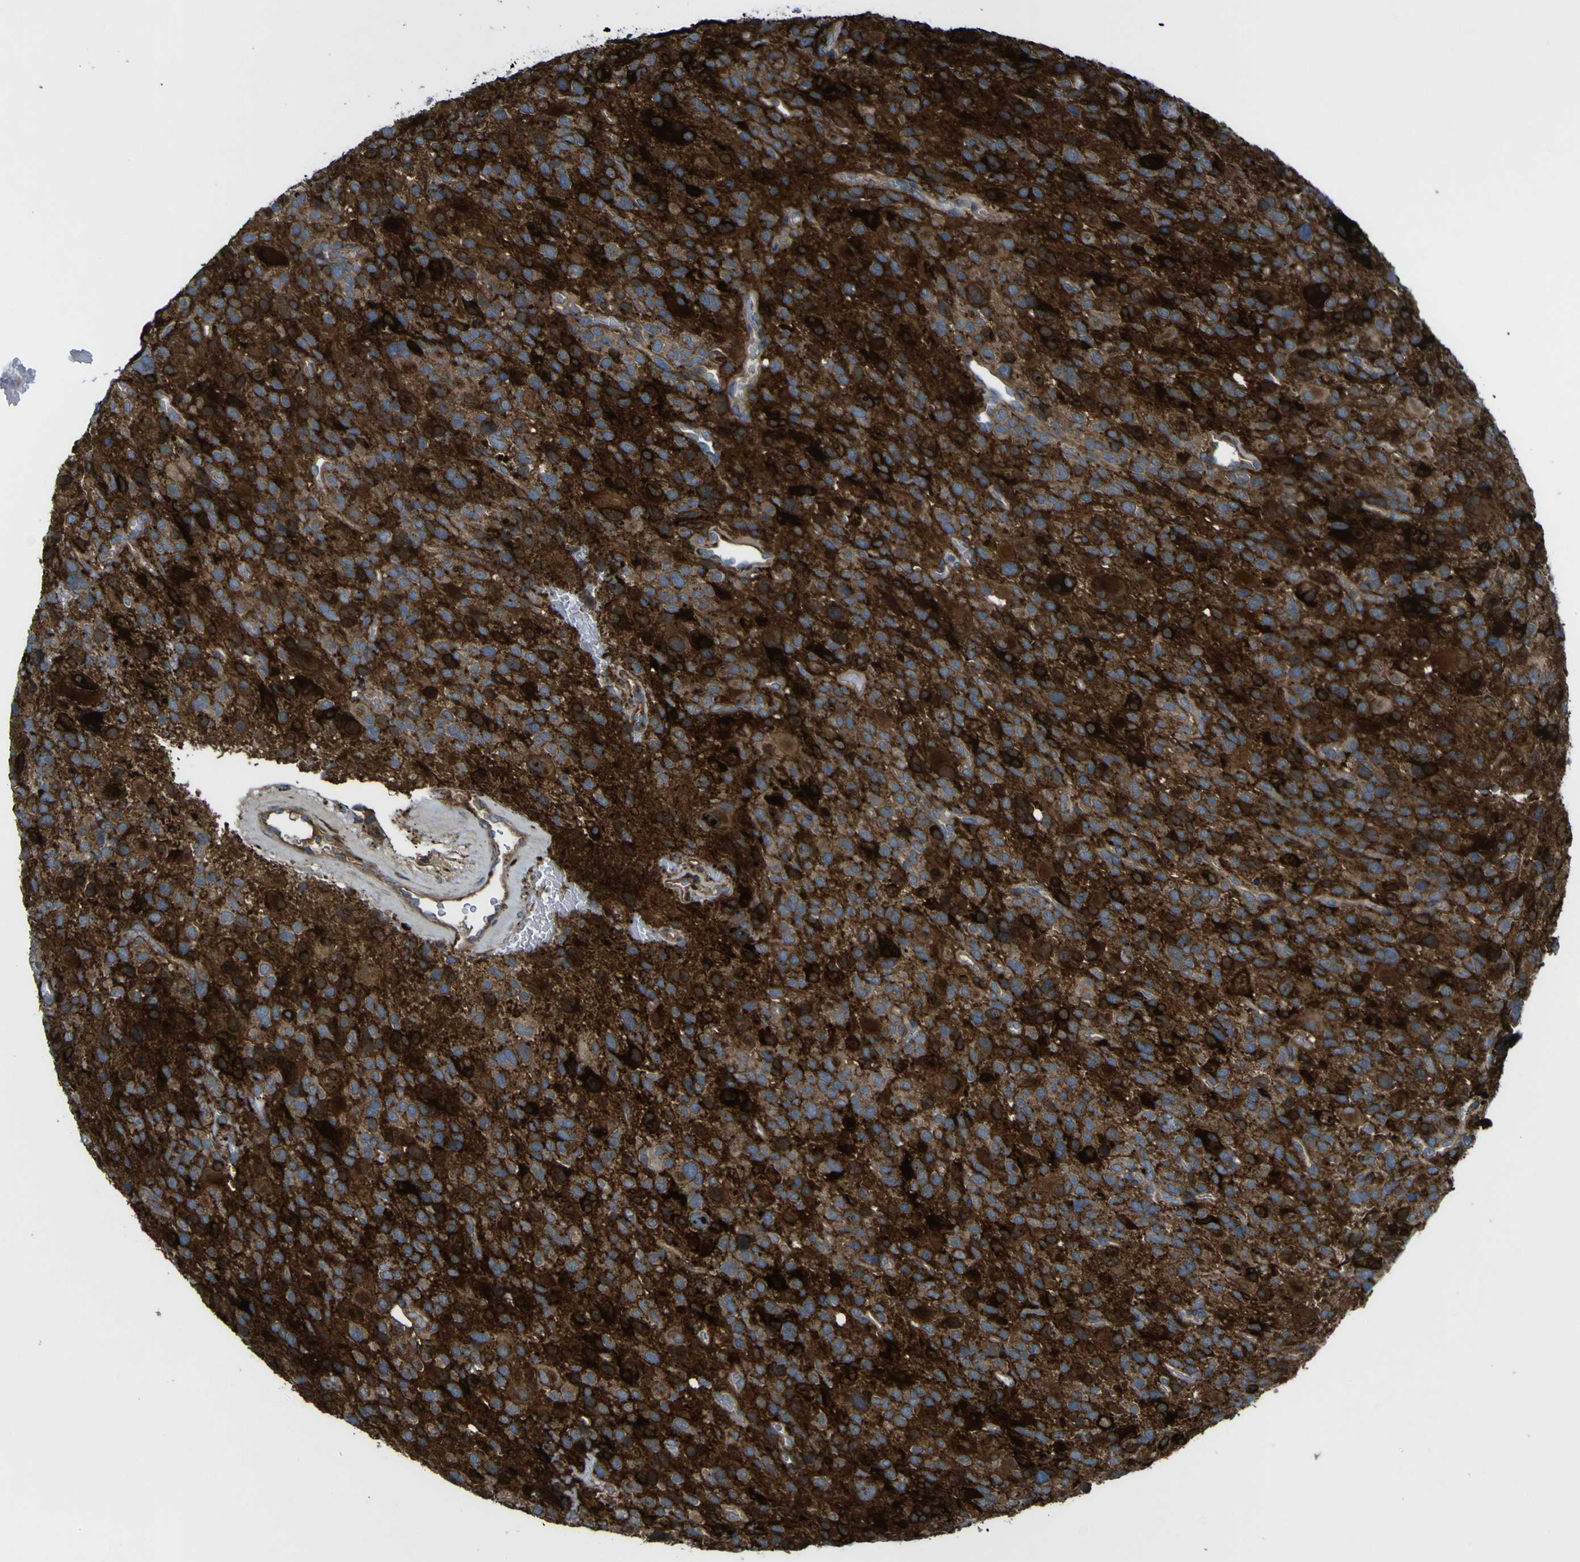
{"staining": {"intensity": "strong", "quantity": "25%-75%", "location": "cytoplasmic/membranous"}, "tissue": "glioma", "cell_type": "Tumor cells", "image_type": "cancer", "snomed": [{"axis": "morphology", "description": "Glioma, malignant, High grade"}, {"axis": "topography", "description": "Brain"}], "caption": "Immunohistochemical staining of malignant high-grade glioma displays strong cytoplasmic/membranous protein positivity in about 25%-75% of tumor cells.", "gene": "CST3", "patient": {"sex": "male", "age": 48}}